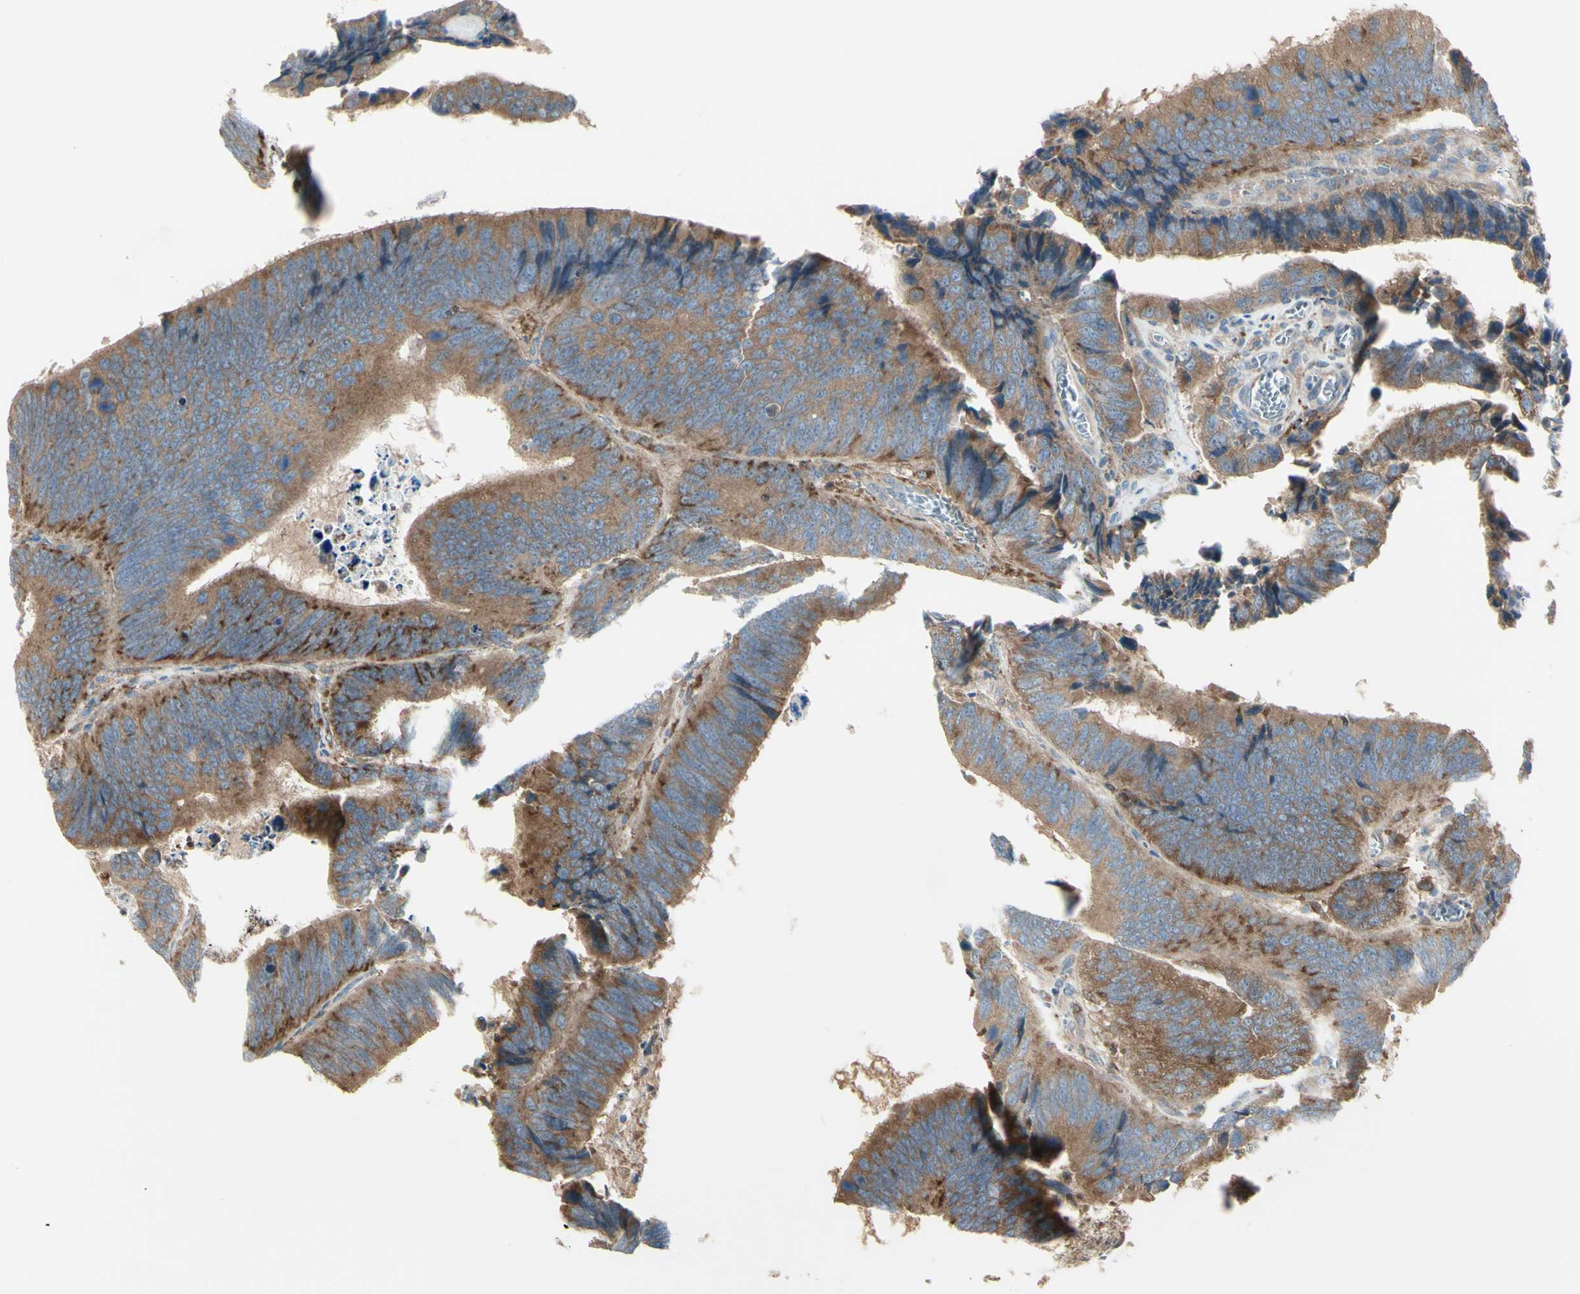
{"staining": {"intensity": "moderate", "quantity": ">75%", "location": "cytoplasmic/membranous"}, "tissue": "colorectal cancer", "cell_type": "Tumor cells", "image_type": "cancer", "snomed": [{"axis": "morphology", "description": "Adenocarcinoma, NOS"}, {"axis": "topography", "description": "Colon"}], "caption": "This histopathology image reveals IHC staining of human colorectal adenocarcinoma, with medium moderate cytoplasmic/membranous positivity in about >75% of tumor cells.", "gene": "IGSF9B", "patient": {"sex": "male", "age": 72}}